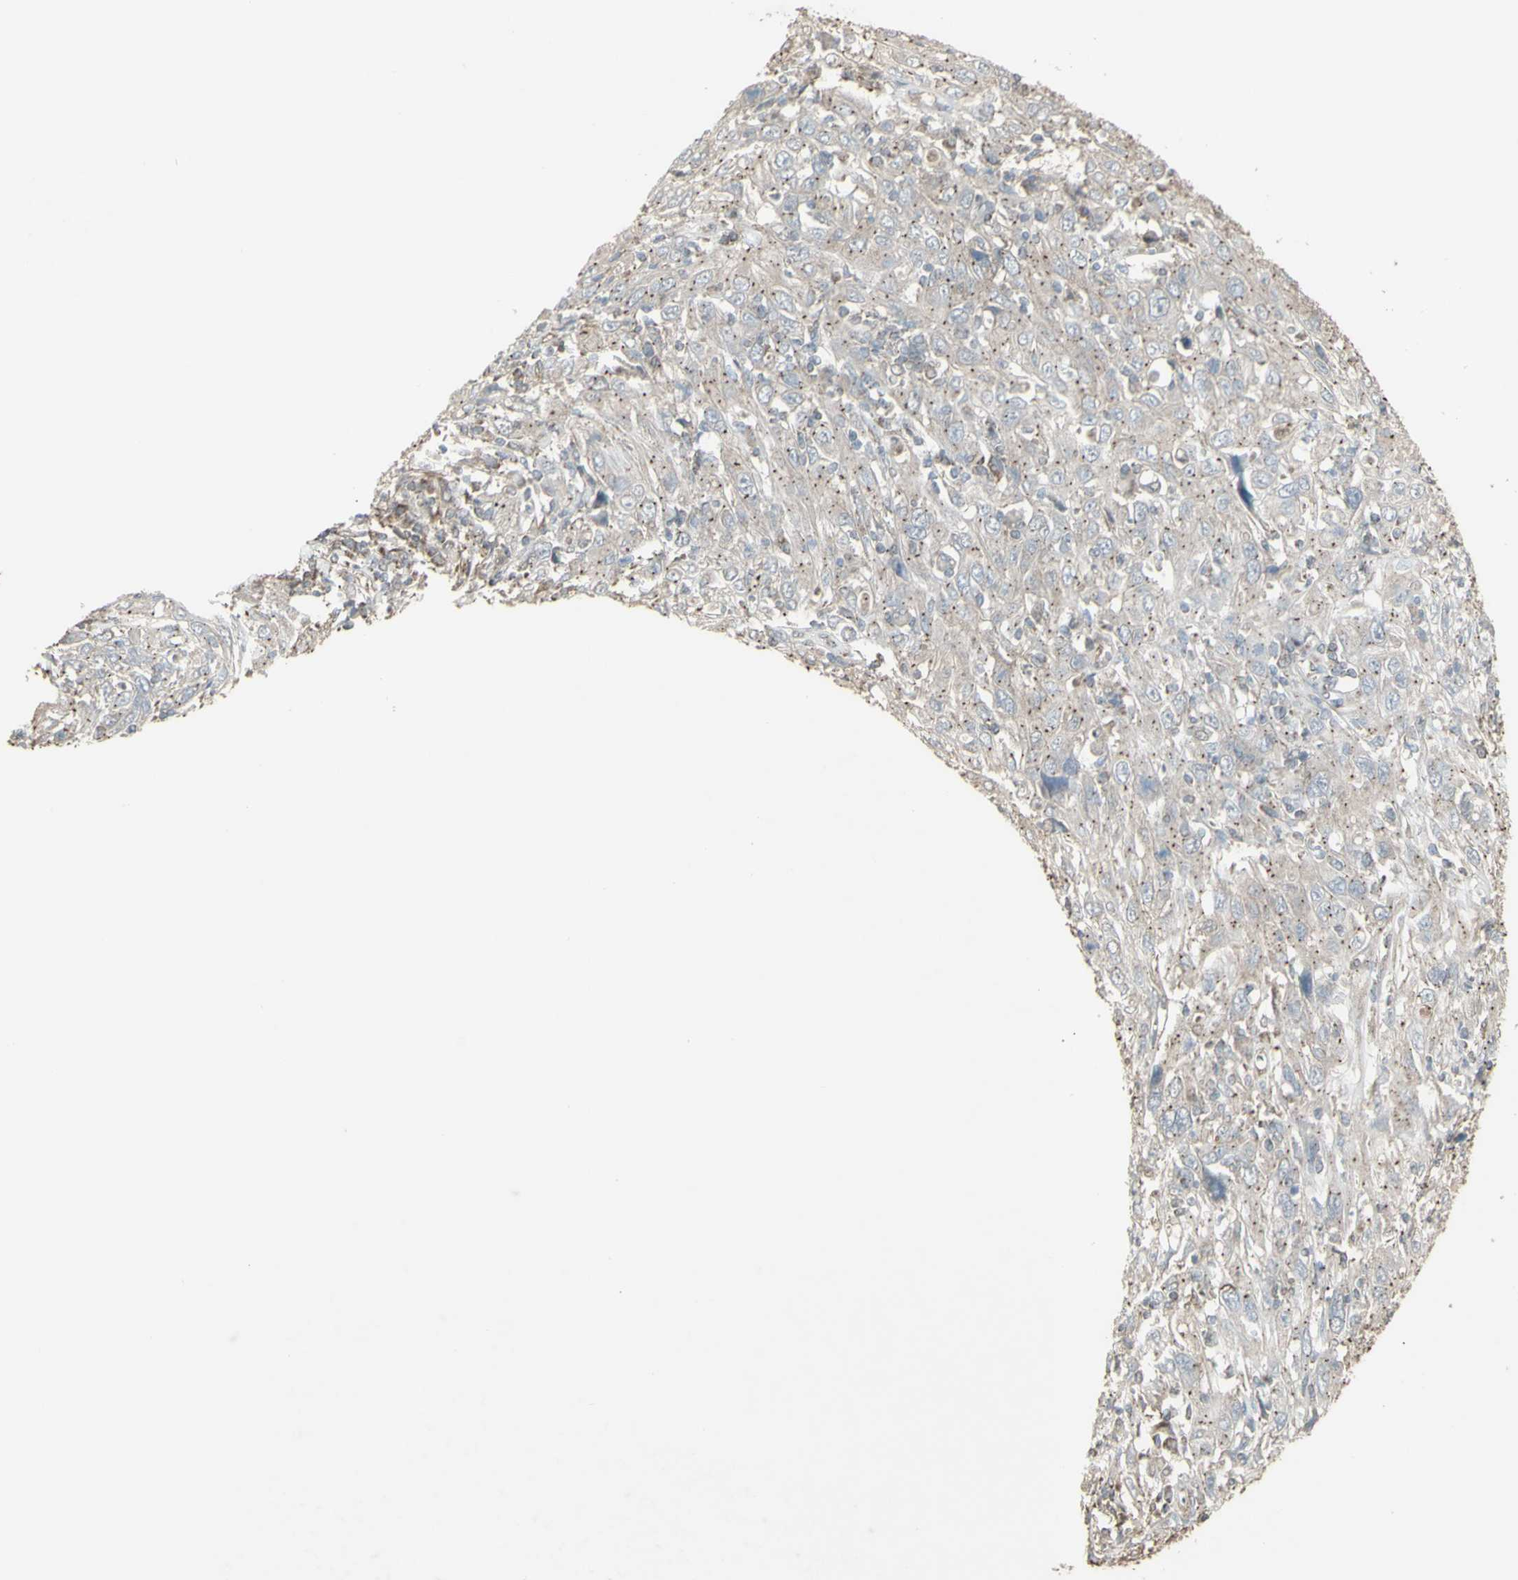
{"staining": {"intensity": "weak", "quantity": ">75%", "location": "cytoplasmic/membranous"}, "tissue": "cervical cancer", "cell_type": "Tumor cells", "image_type": "cancer", "snomed": [{"axis": "morphology", "description": "Squamous cell carcinoma, NOS"}, {"axis": "topography", "description": "Cervix"}], "caption": "Squamous cell carcinoma (cervical) tissue exhibits weak cytoplasmic/membranous staining in approximately >75% of tumor cells, visualized by immunohistochemistry. (DAB (3,3'-diaminobenzidine) IHC with brightfield microscopy, high magnification).", "gene": "FXYD3", "patient": {"sex": "female", "age": 46}}